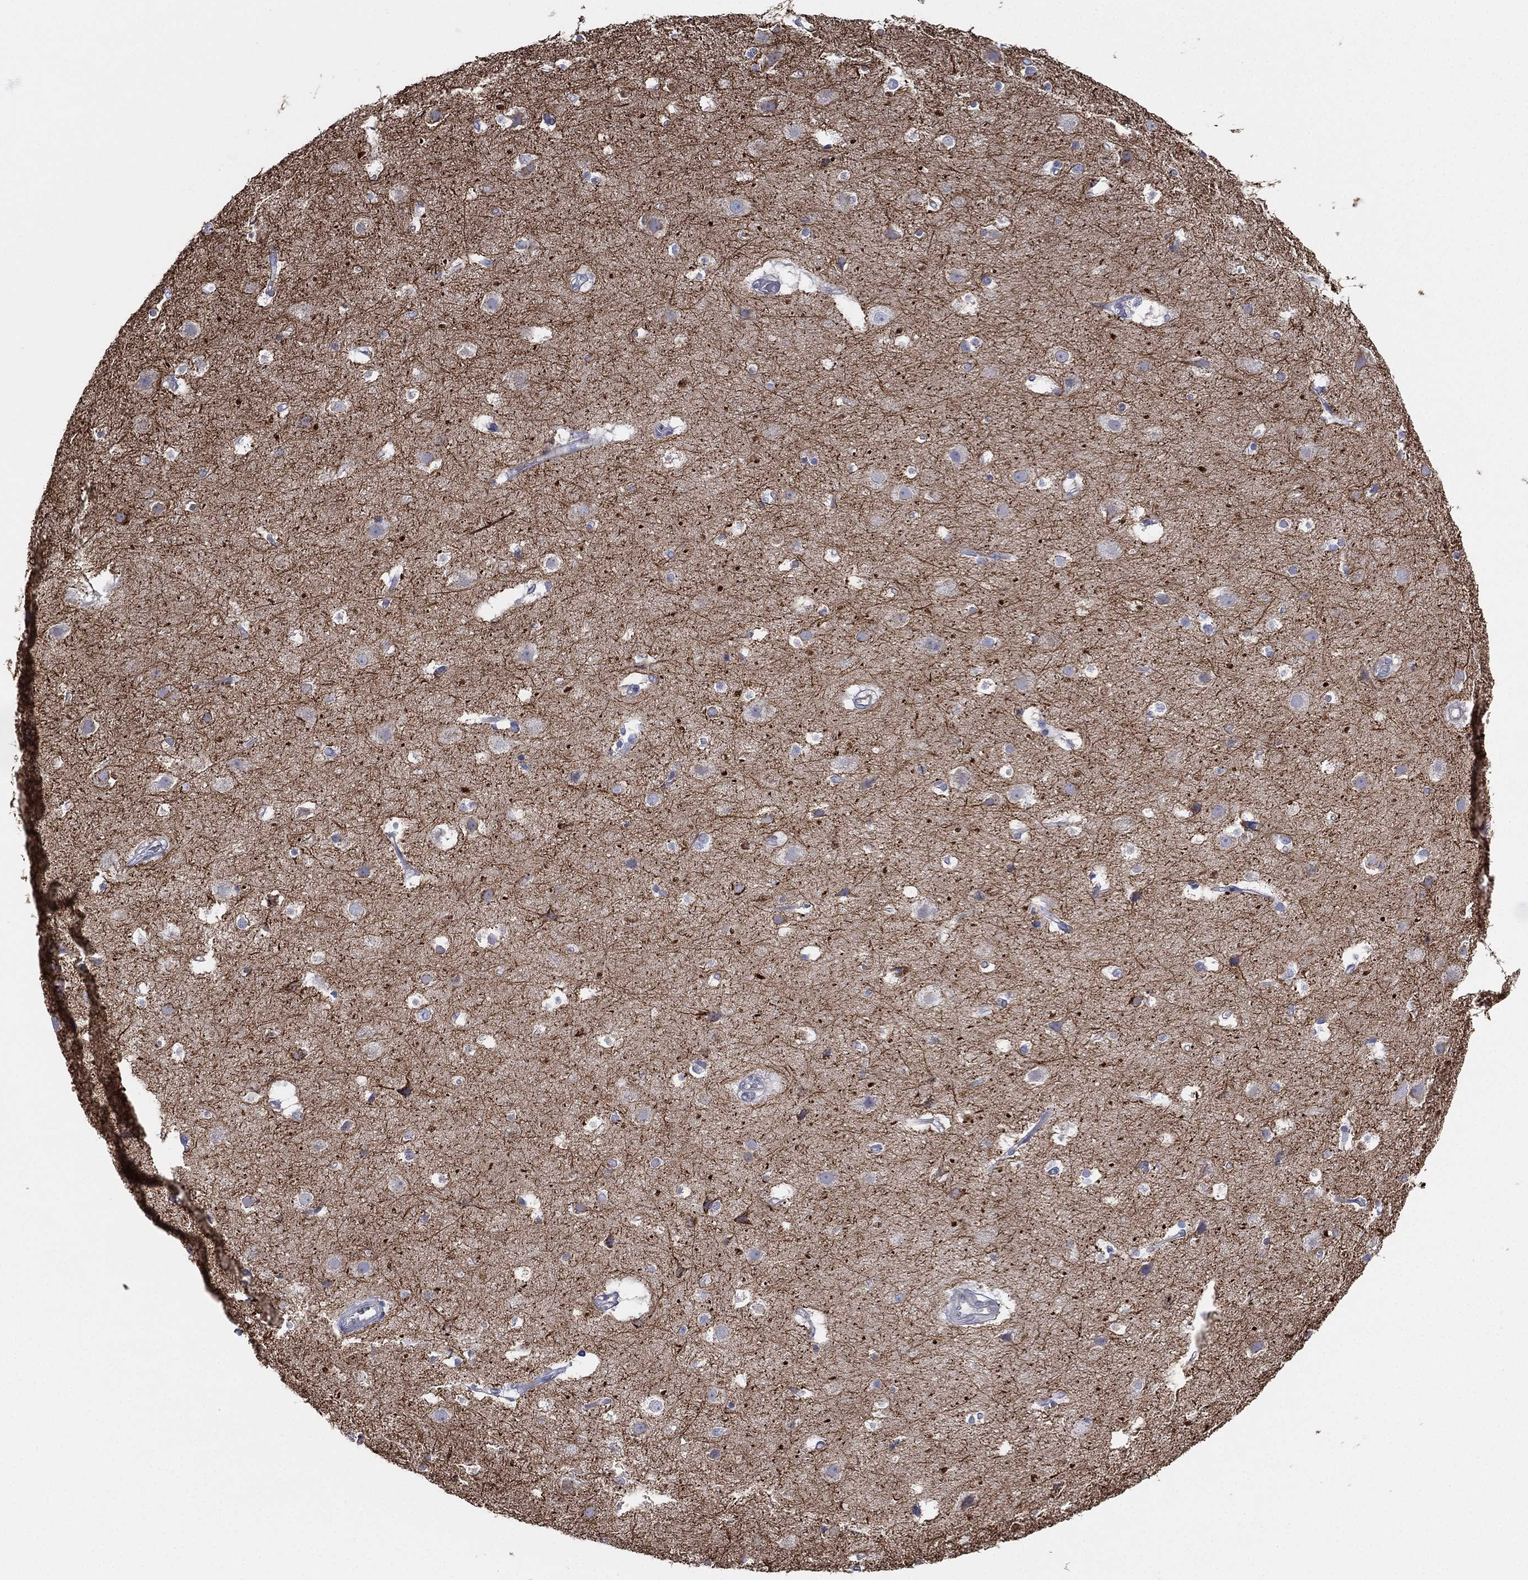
{"staining": {"intensity": "negative", "quantity": "none", "location": "none"}, "tissue": "cerebral cortex", "cell_type": "Endothelial cells", "image_type": "normal", "snomed": [{"axis": "morphology", "description": "Normal tissue, NOS"}, {"axis": "topography", "description": "Cerebral cortex"}], "caption": "Protein analysis of normal cerebral cortex shows no significant expression in endothelial cells. (DAB immunohistochemistry visualized using brightfield microscopy, high magnification).", "gene": "INA", "patient": {"sex": "female", "age": 52}}